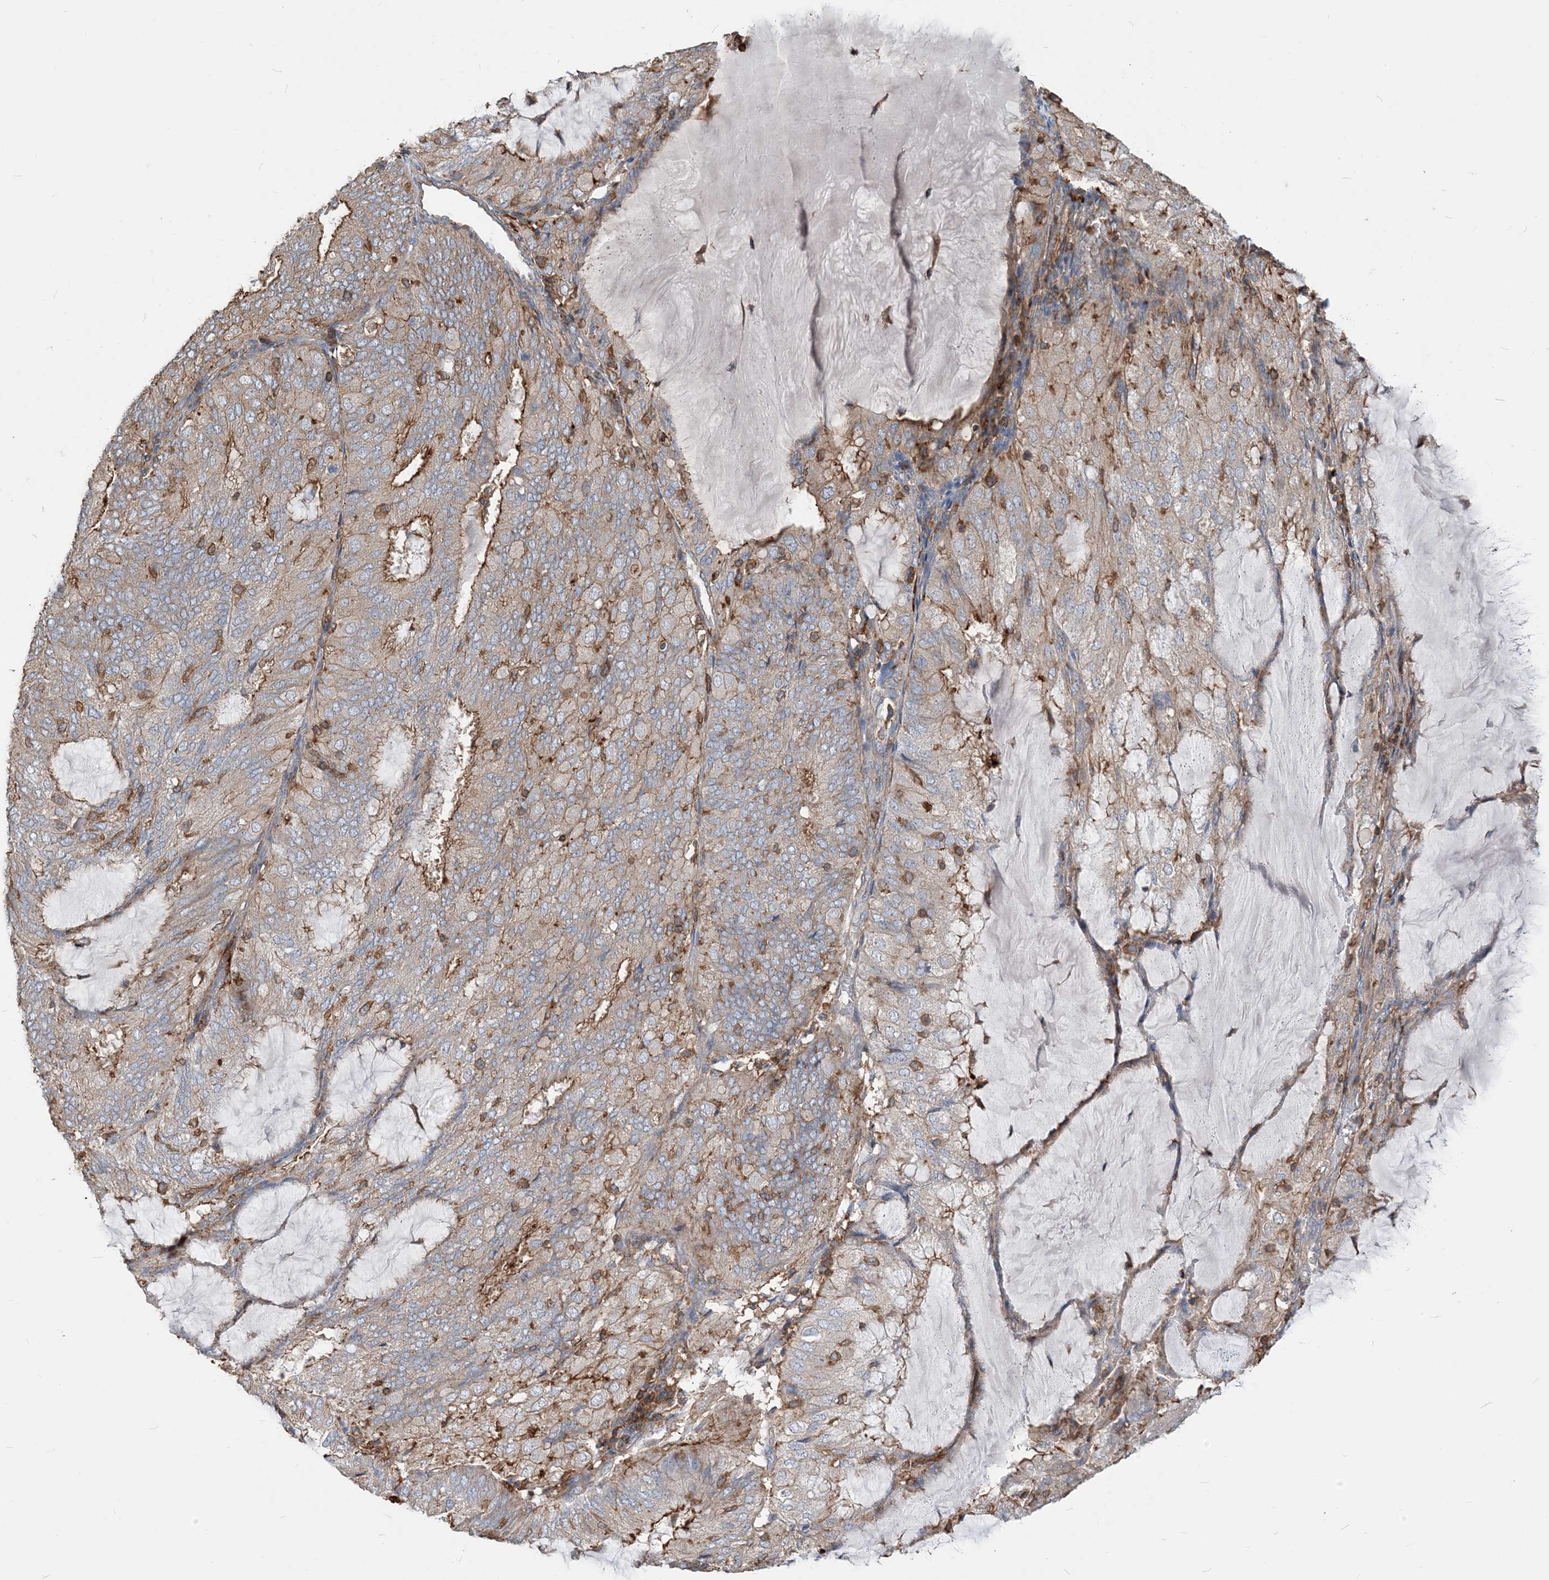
{"staining": {"intensity": "weak", "quantity": "25%-75%", "location": "cytoplasmic/membranous"}, "tissue": "endometrial cancer", "cell_type": "Tumor cells", "image_type": "cancer", "snomed": [{"axis": "morphology", "description": "Adenocarcinoma, NOS"}, {"axis": "topography", "description": "Endometrium"}], "caption": "Tumor cells show weak cytoplasmic/membranous staining in about 25%-75% of cells in adenocarcinoma (endometrial).", "gene": "PARVG", "patient": {"sex": "female", "age": 81}}